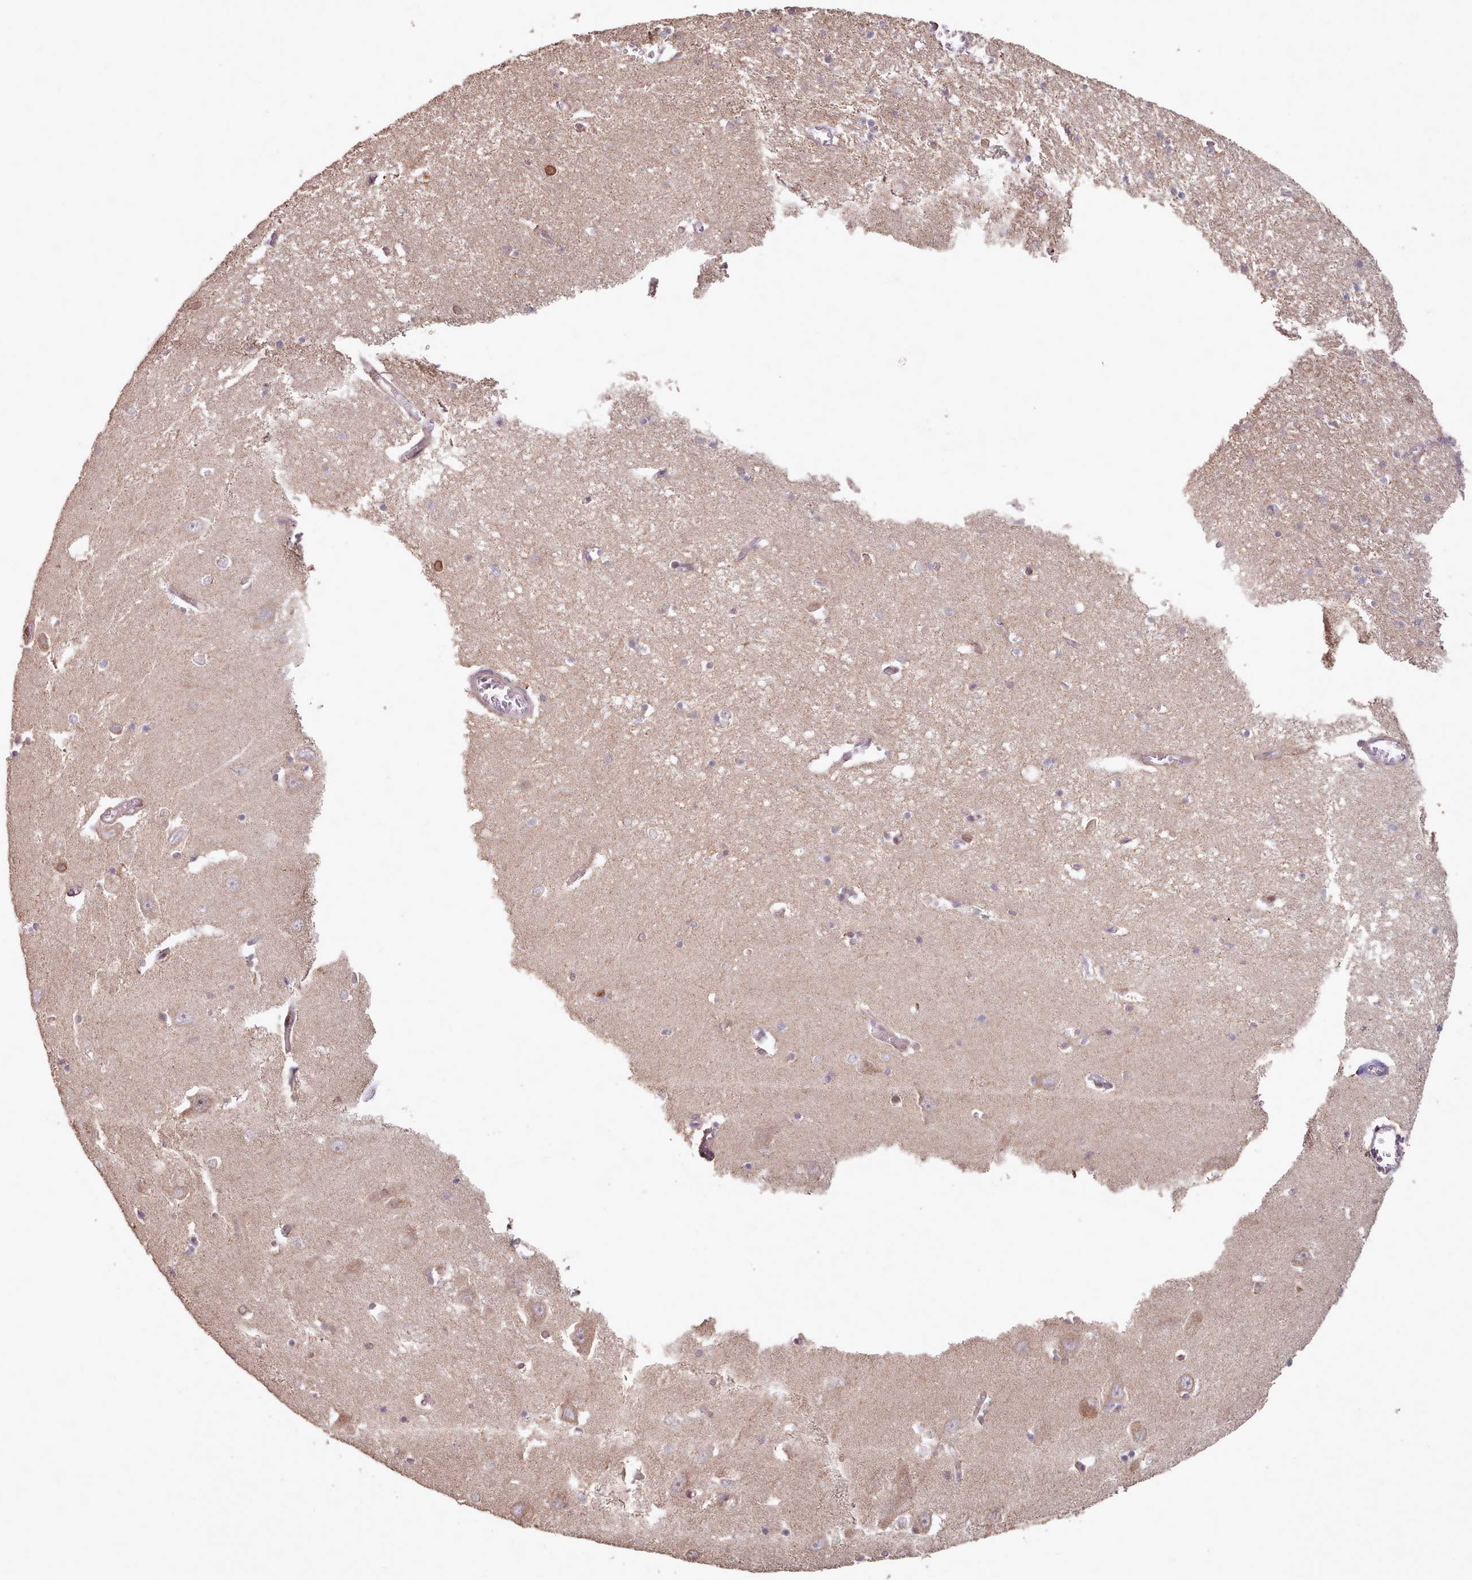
{"staining": {"intensity": "moderate", "quantity": "<25%", "location": "cytoplasmic/membranous,nuclear"}, "tissue": "hippocampus", "cell_type": "Glial cells", "image_type": "normal", "snomed": [{"axis": "morphology", "description": "Normal tissue, NOS"}, {"axis": "topography", "description": "Hippocampus"}], "caption": "IHC (DAB (3,3'-diaminobenzidine)) staining of unremarkable hippocampus demonstrates moderate cytoplasmic/membranous,nuclear protein staining in about <25% of glial cells.", "gene": "TOR1AIP1", "patient": {"sex": "male", "age": 70}}